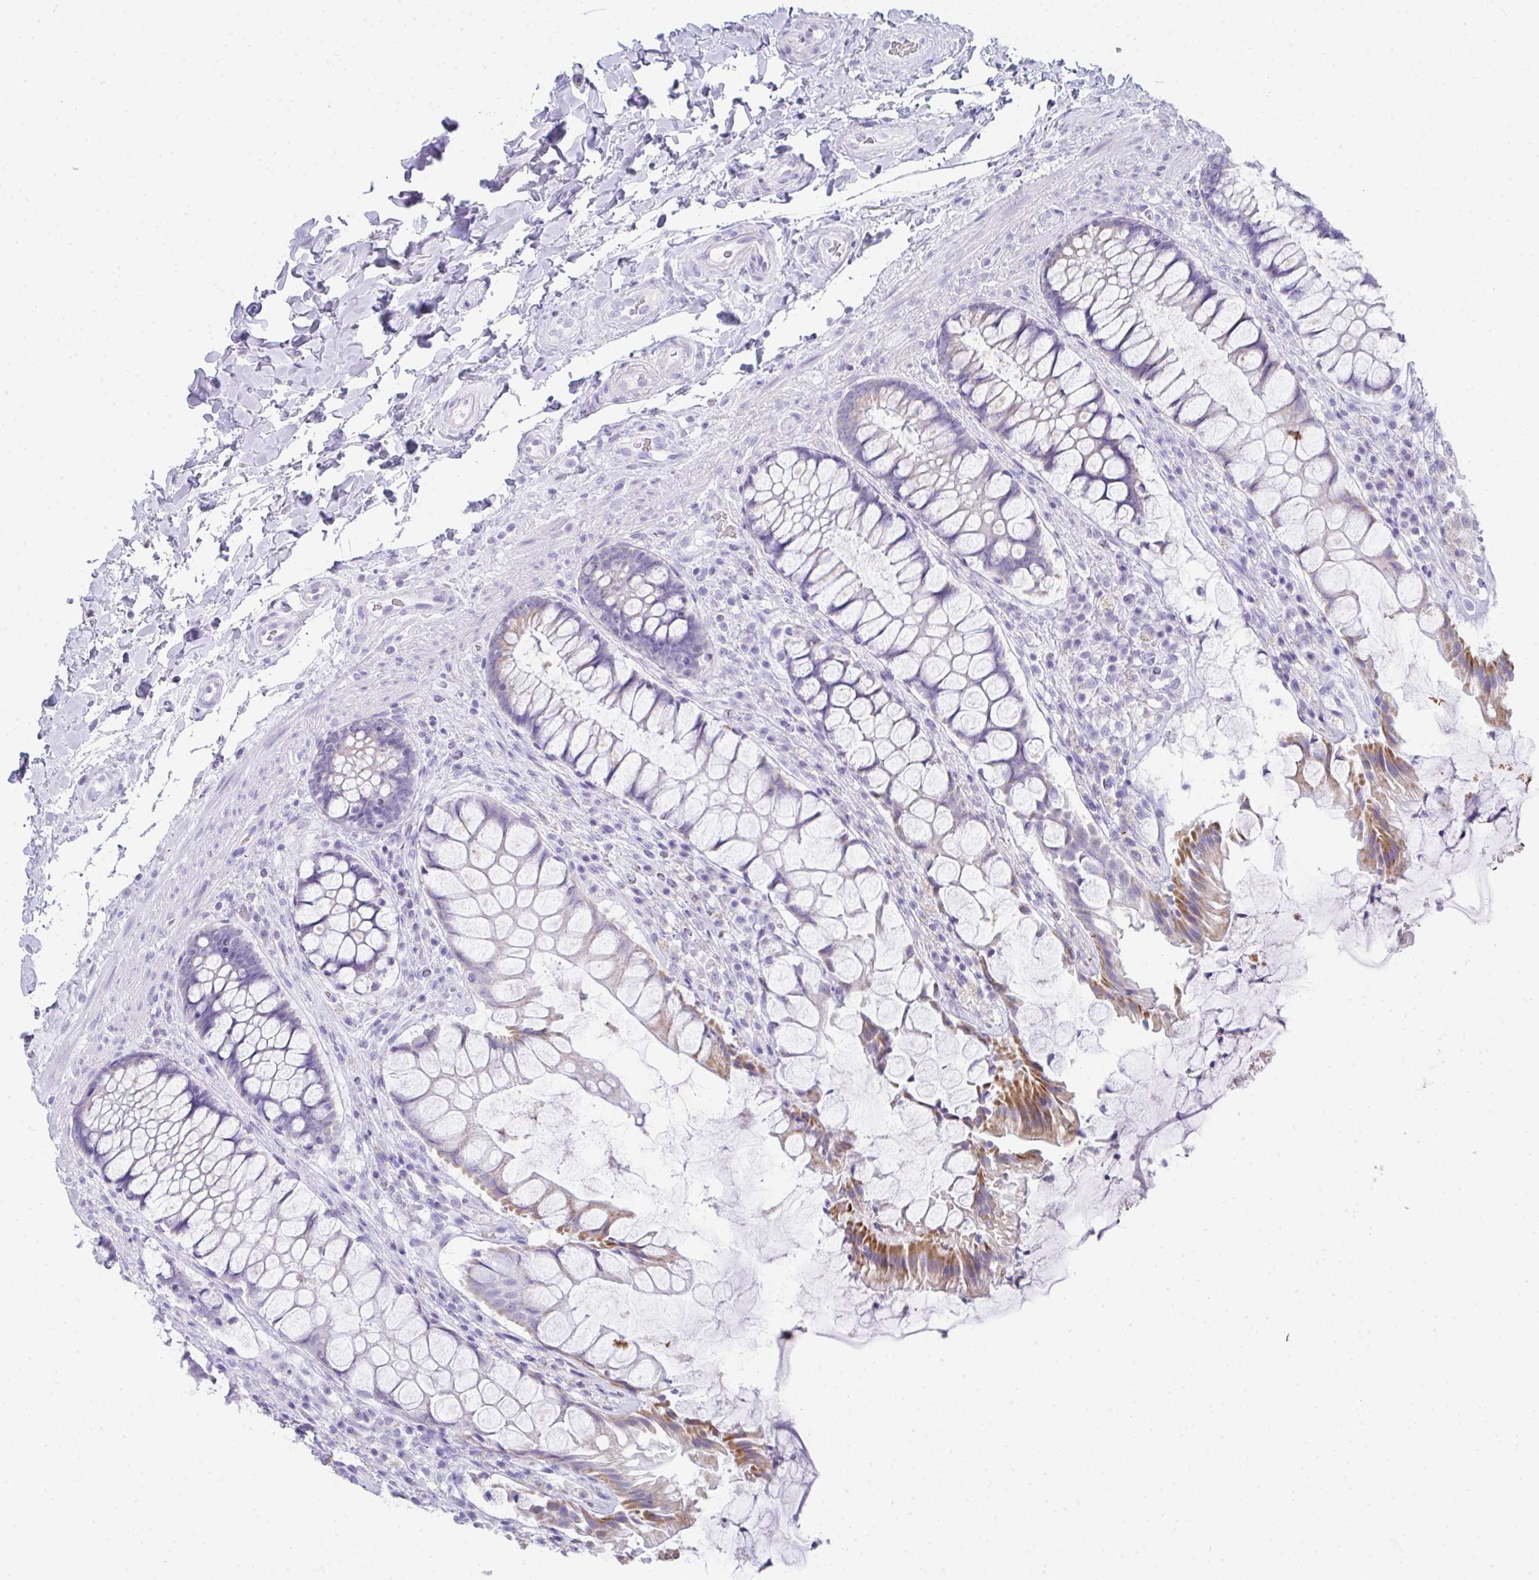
{"staining": {"intensity": "moderate", "quantity": "<25%", "location": "cytoplasmic/membranous"}, "tissue": "rectum", "cell_type": "Glandular cells", "image_type": "normal", "snomed": [{"axis": "morphology", "description": "Normal tissue, NOS"}, {"axis": "topography", "description": "Rectum"}], "caption": "The image shows staining of normal rectum, revealing moderate cytoplasmic/membranous protein staining (brown color) within glandular cells.", "gene": "RLF", "patient": {"sex": "female", "age": 58}}